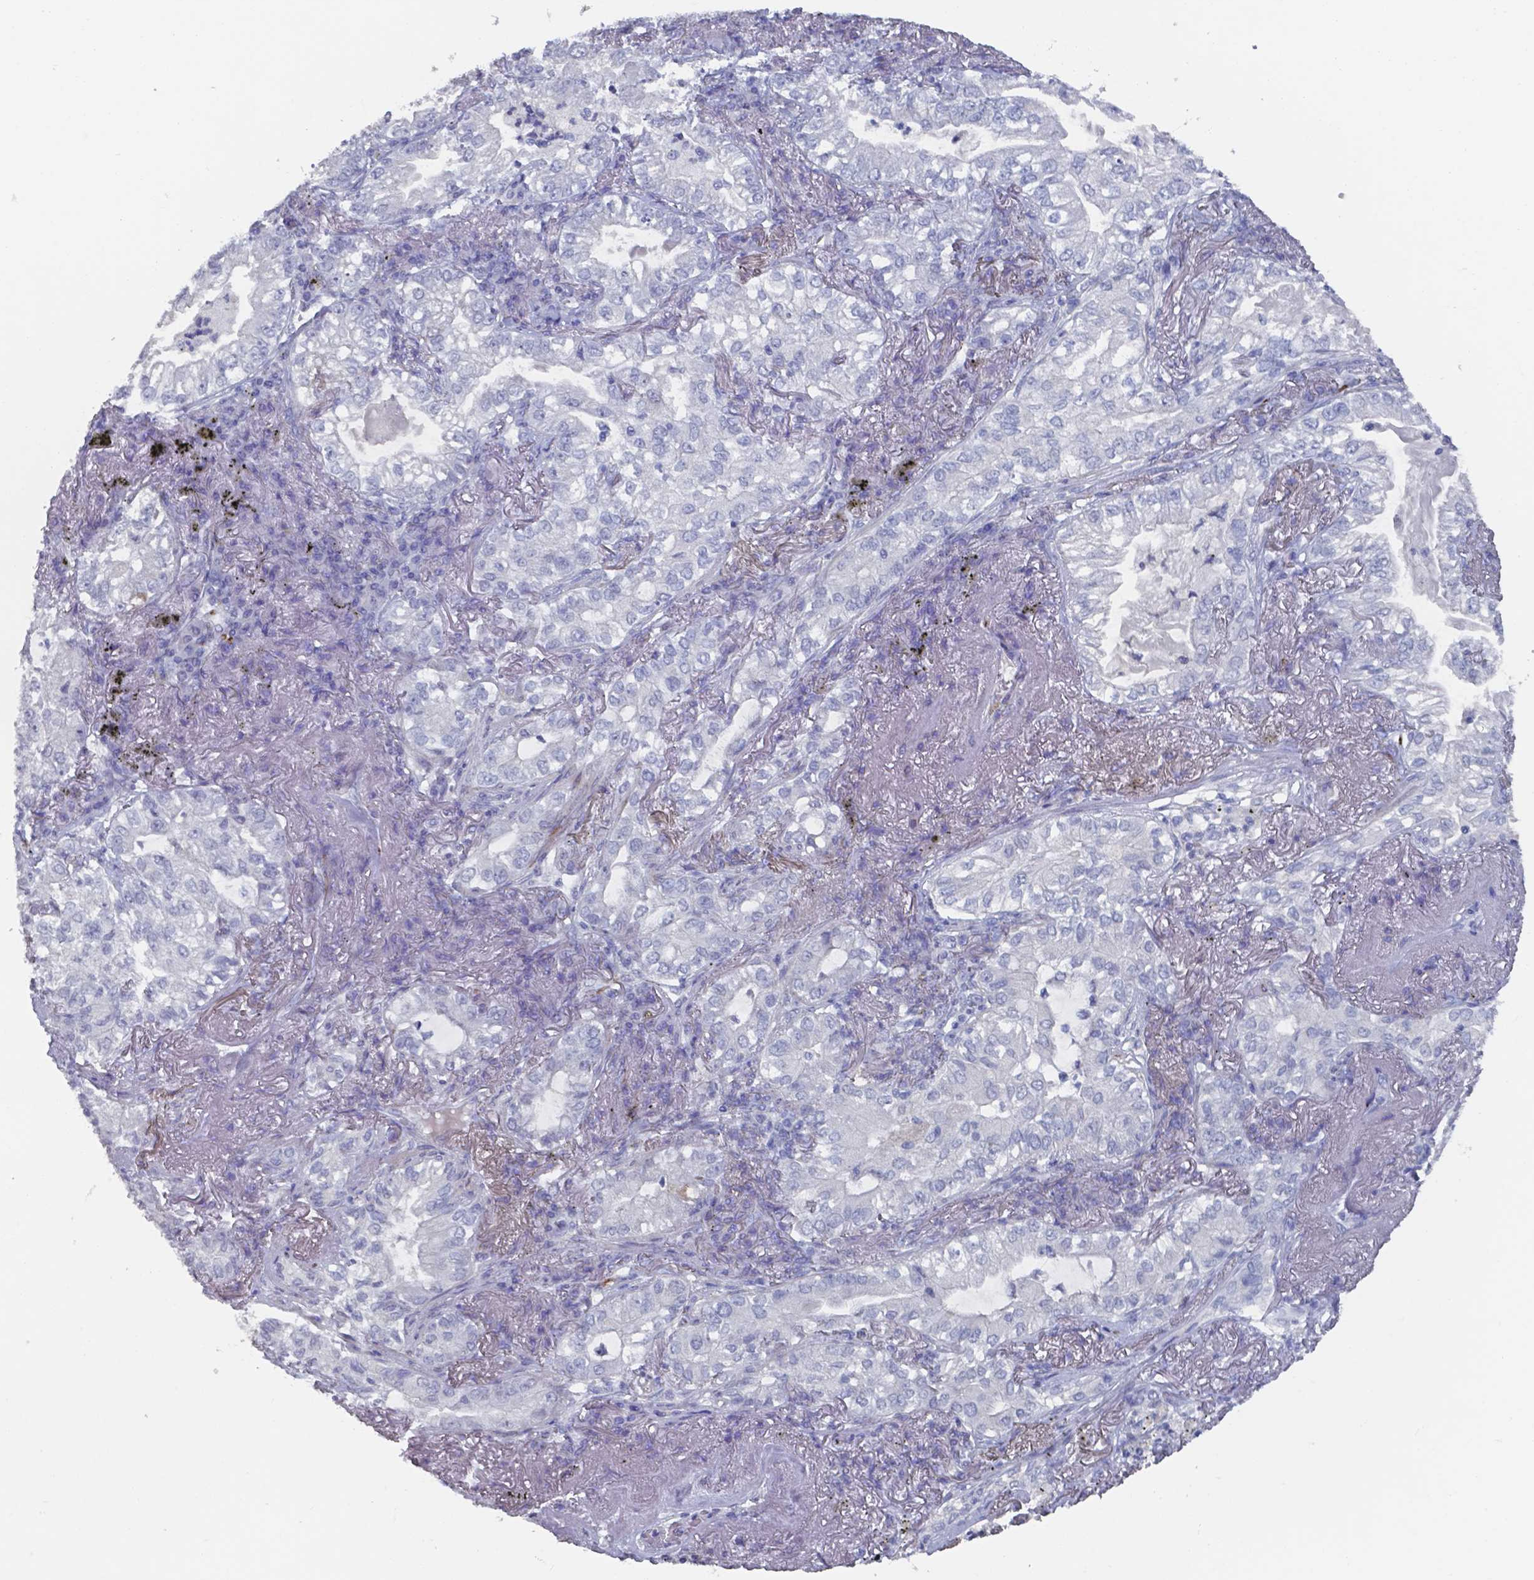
{"staining": {"intensity": "negative", "quantity": "none", "location": "none"}, "tissue": "lung cancer", "cell_type": "Tumor cells", "image_type": "cancer", "snomed": [{"axis": "morphology", "description": "Adenocarcinoma, NOS"}, {"axis": "topography", "description": "Lung"}], "caption": "Tumor cells are negative for brown protein staining in lung cancer (adenocarcinoma).", "gene": "PLA2R1", "patient": {"sex": "female", "age": 73}}